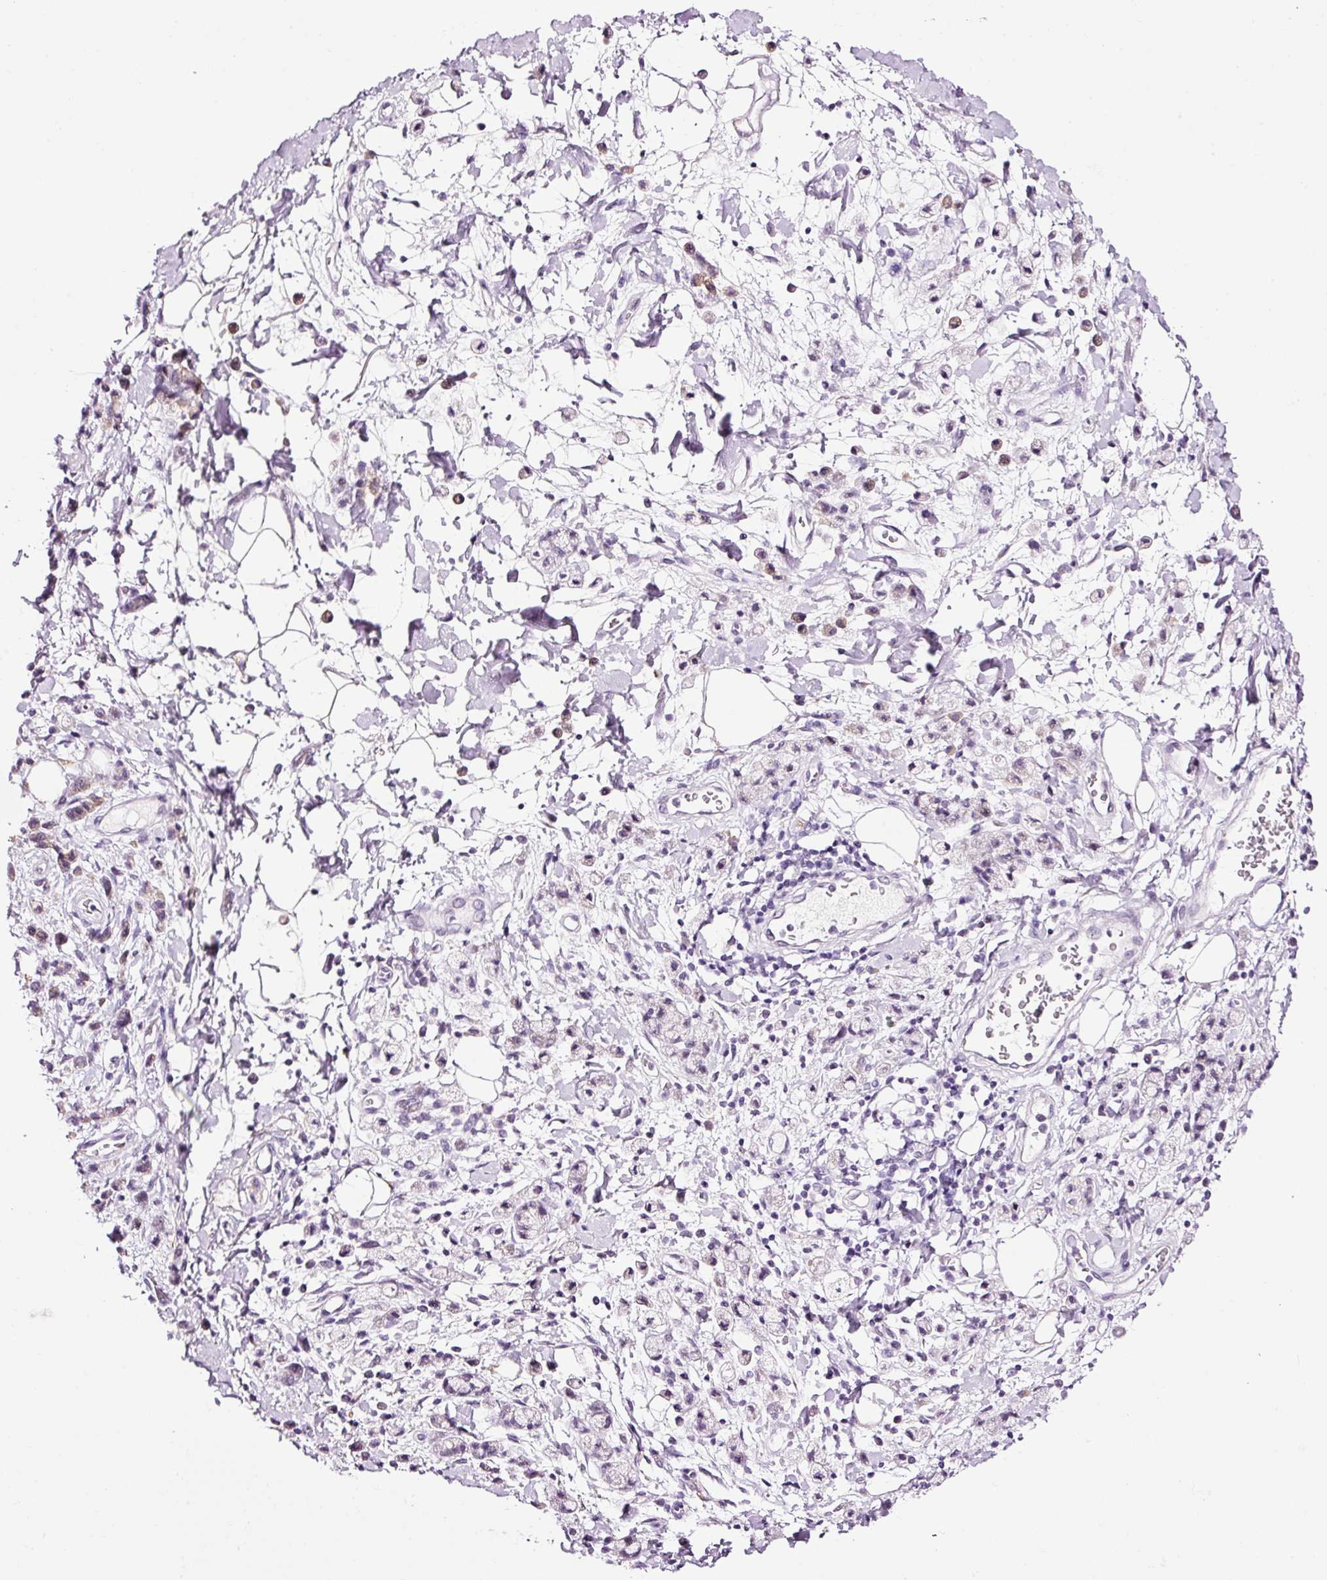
{"staining": {"intensity": "negative", "quantity": "none", "location": "none"}, "tissue": "stomach cancer", "cell_type": "Tumor cells", "image_type": "cancer", "snomed": [{"axis": "morphology", "description": "Adenocarcinoma, NOS"}, {"axis": "topography", "description": "Stomach"}], "caption": "Histopathology image shows no significant protein staining in tumor cells of stomach cancer.", "gene": "RTF2", "patient": {"sex": "male", "age": 77}}